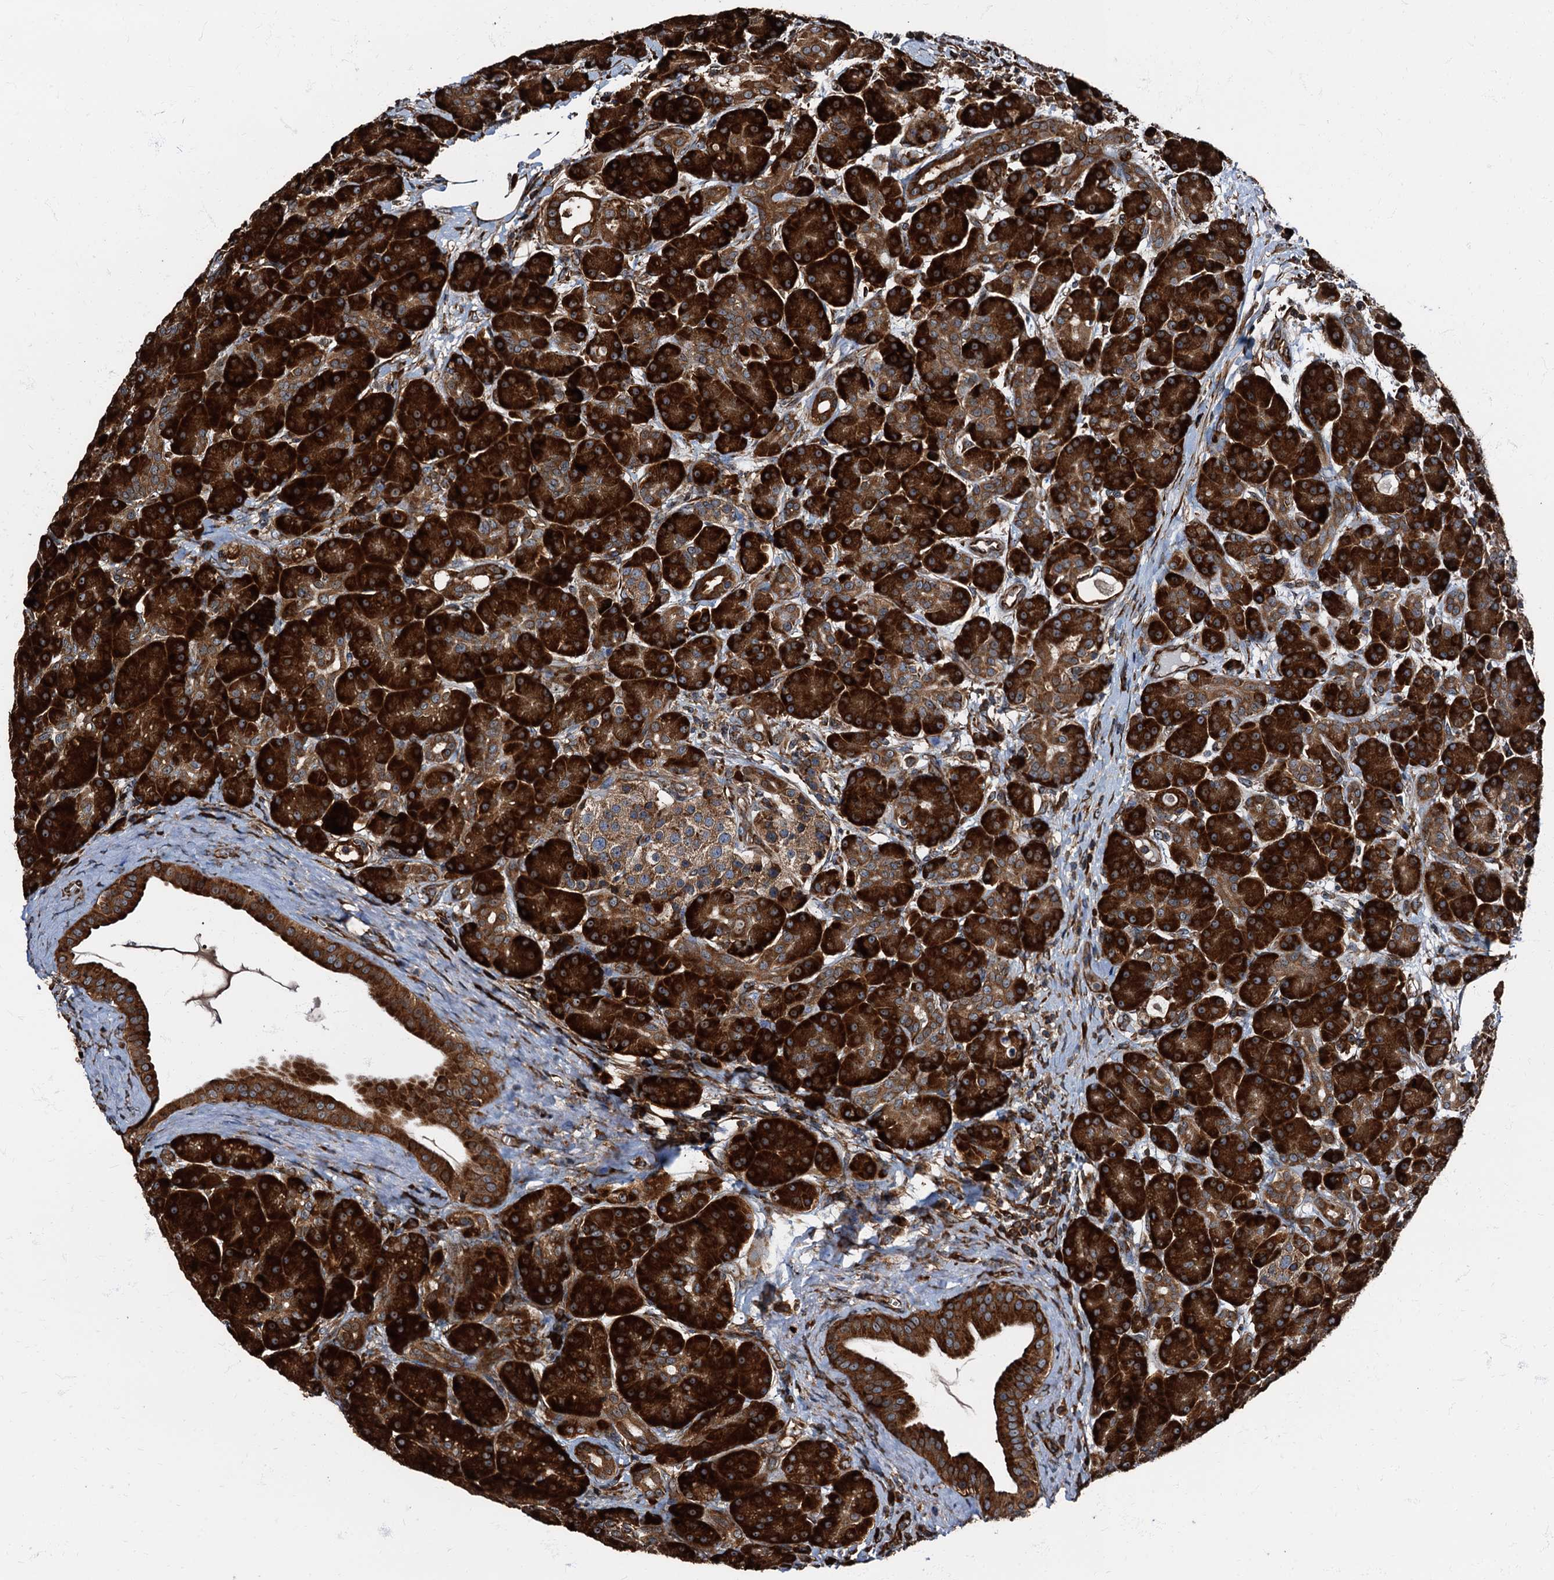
{"staining": {"intensity": "strong", "quantity": ">75%", "location": "cytoplasmic/membranous"}, "tissue": "pancreas", "cell_type": "Exocrine glandular cells", "image_type": "normal", "snomed": [{"axis": "morphology", "description": "Normal tissue, NOS"}, {"axis": "topography", "description": "Pancreas"}], "caption": "An immunohistochemistry (IHC) photomicrograph of normal tissue is shown. Protein staining in brown labels strong cytoplasmic/membranous positivity in pancreas within exocrine glandular cells.", "gene": "ATP2C1", "patient": {"sex": "male", "age": 63}}